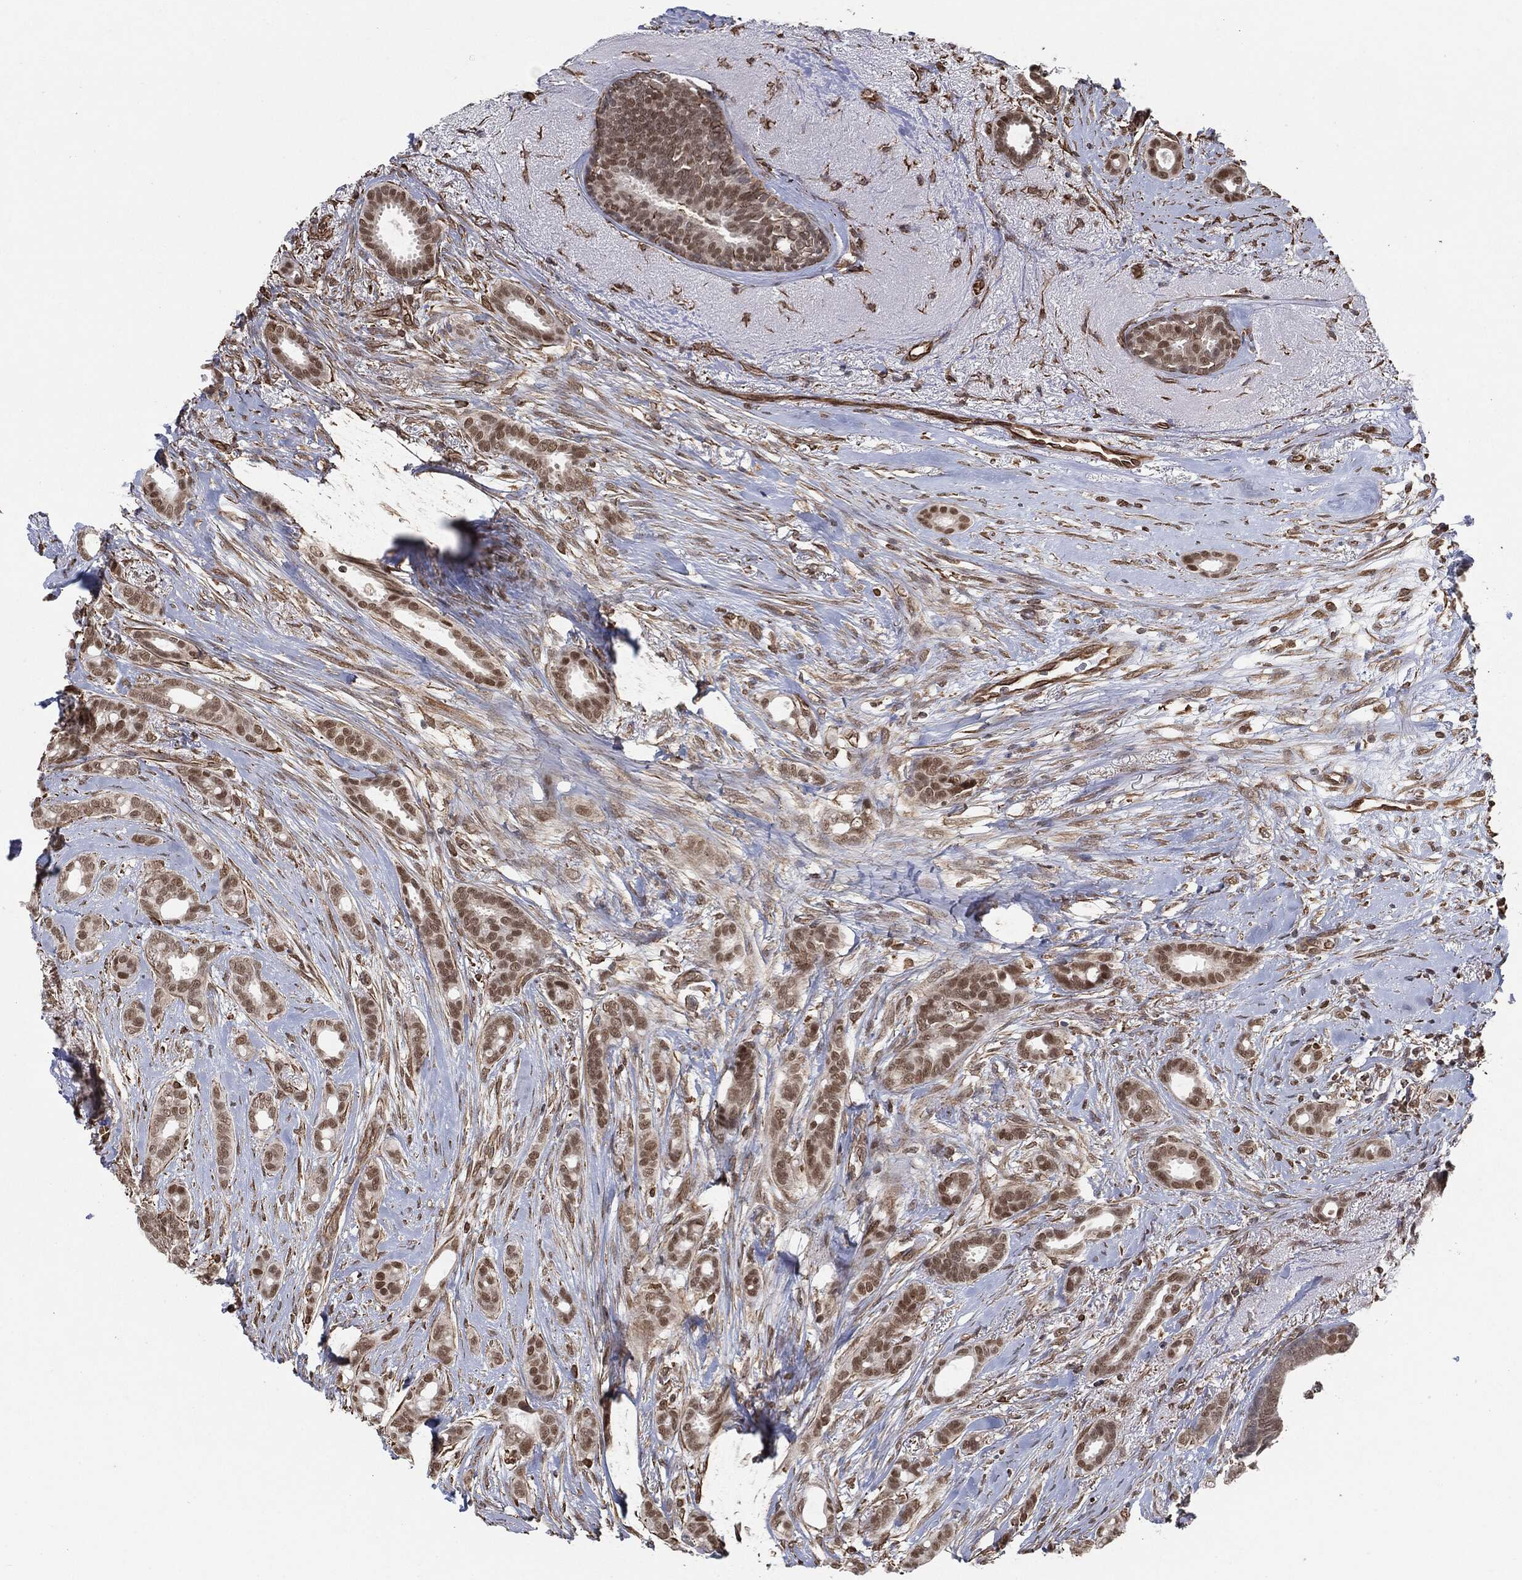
{"staining": {"intensity": "moderate", "quantity": ">75%", "location": "nuclear"}, "tissue": "breast cancer", "cell_type": "Tumor cells", "image_type": "cancer", "snomed": [{"axis": "morphology", "description": "Duct carcinoma"}, {"axis": "topography", "description": "Breast"}], "caption": "A brown stain labels moderate nuclear staining of a protein in breast cancer (intraductal carcinoma) tumor cells.", "gene": "TP53RK", "patient": {"sex": "female", "age": 51}}